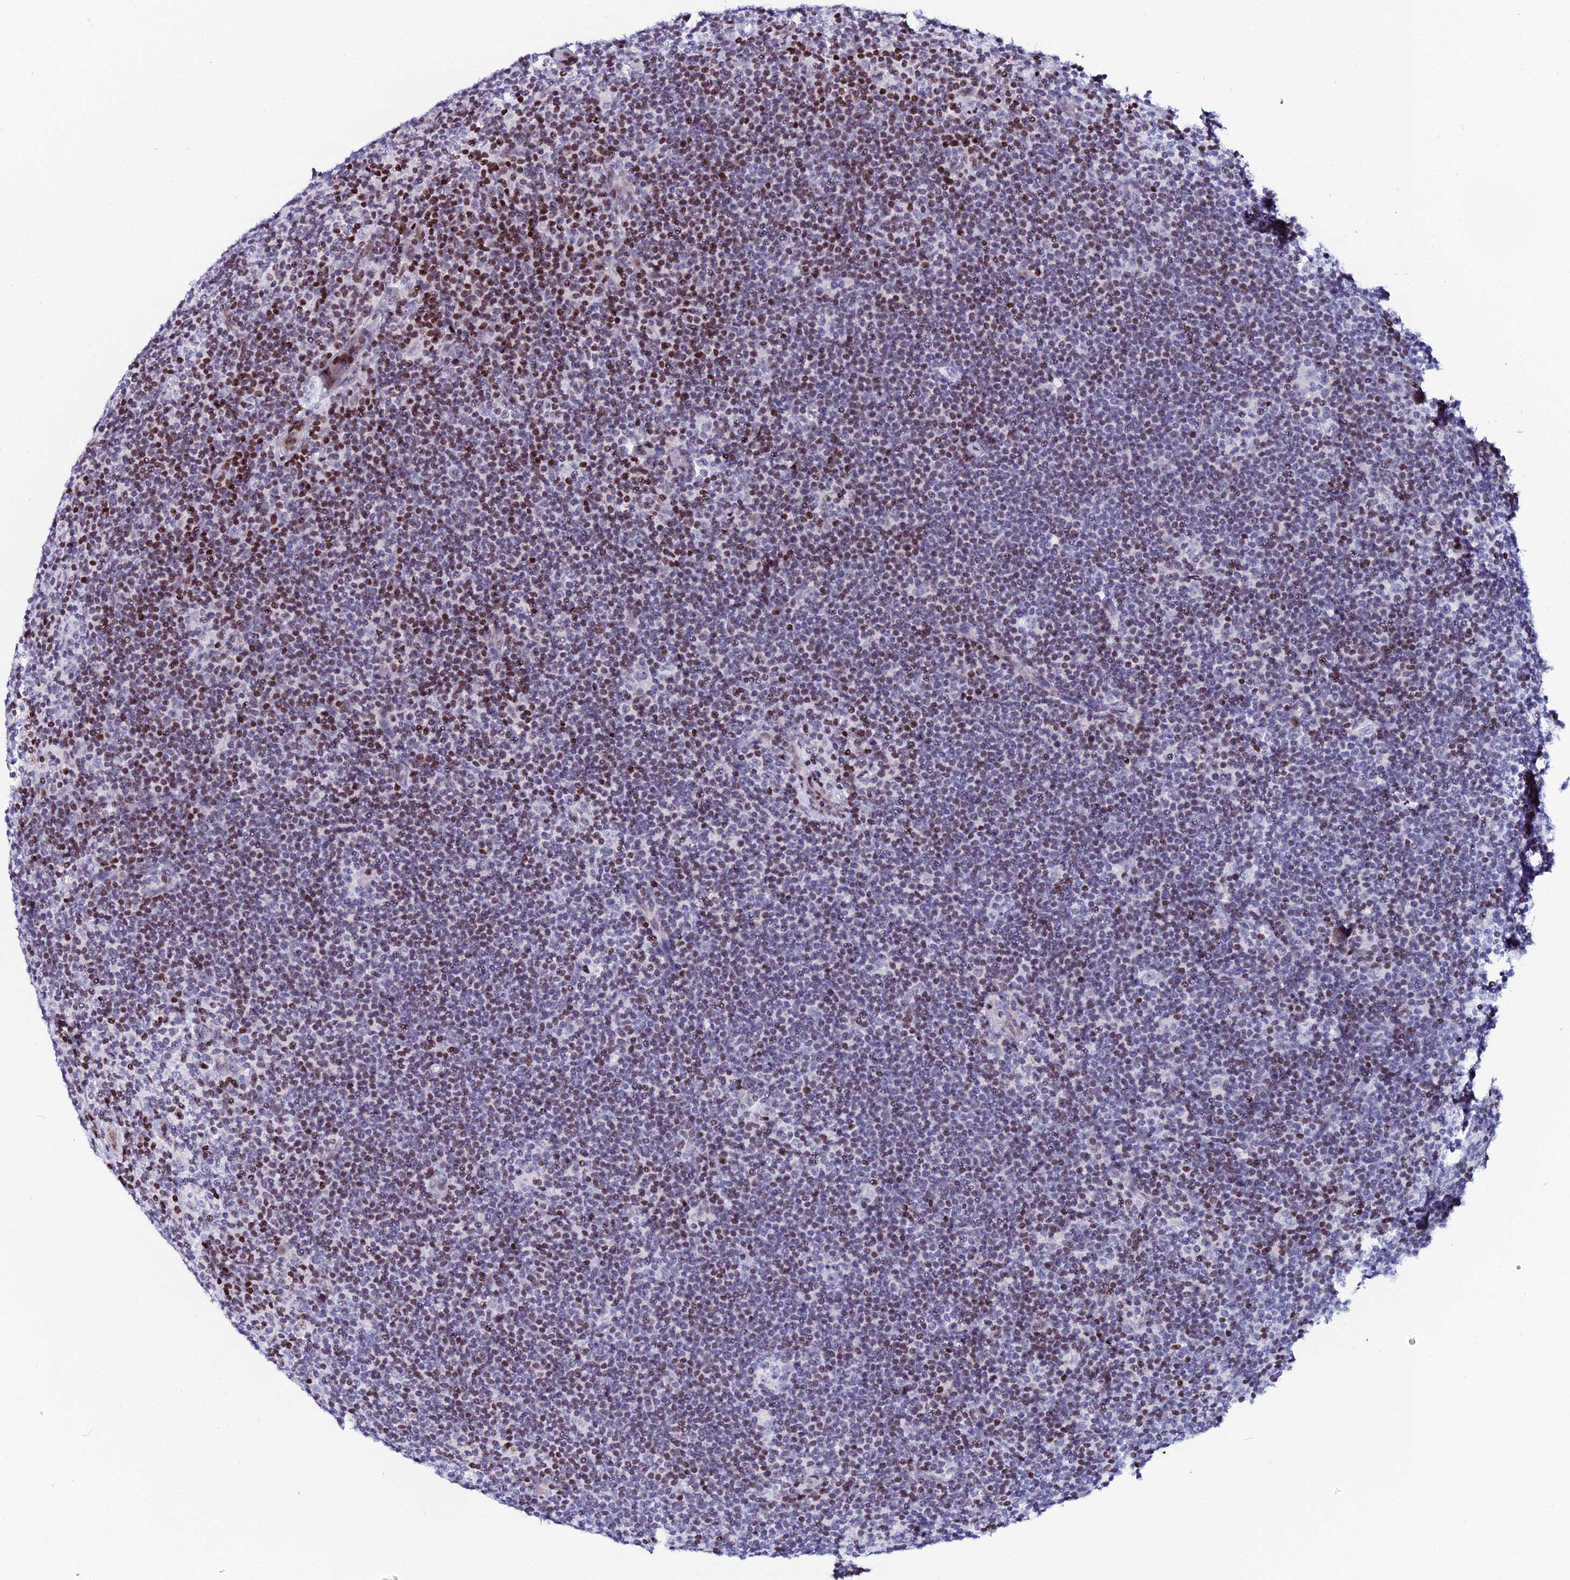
{"staining": {"intensity": "negative", "quantity": "none", "location": "none"}, "tissue": "lymphoma", "cell_type": "Tumor cells", "image_type": "cancer", "snomed": [{"axis": "morphology", "description": "Hodgkin's disease, NOS"}, {"axis": "topography", "description": "Lymph node"}], "caption": "Tumor cells are negative for brown protein staining in lymphoma.", "gene": "MYNN", "patient": {"sex": "female", "age": 57}}